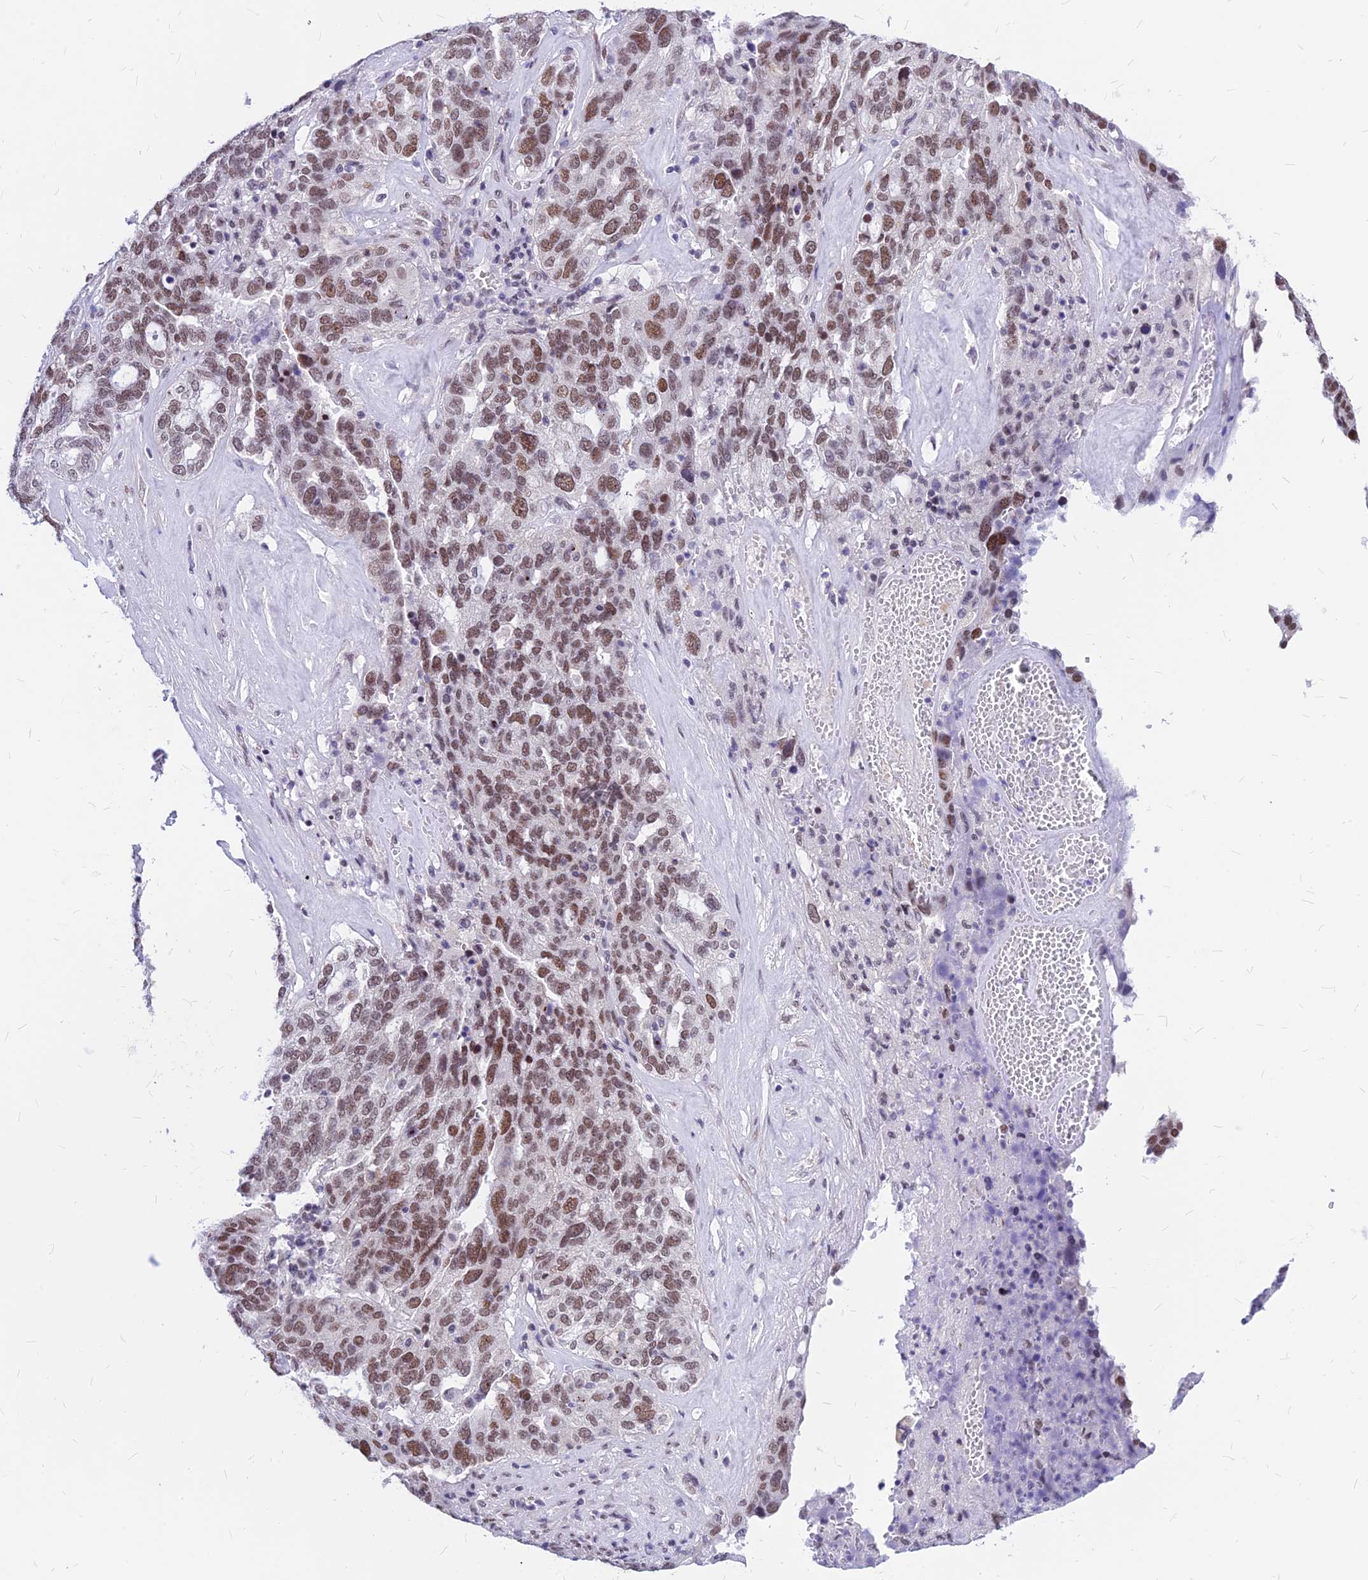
{"staining": {"intensity": "moderate", "quantity": ">75%", "location": "nuclear"}, "tissue": "ovarian cancer", "cell_type": "Tumor cells", "image_type": "cancer", "snomed": [{"axis": "morphology", "description": "Cystadenocarcinoma, serous, NOS"}, {"axis": "topography", "description": "Ovary"}], "caption": "Brown immunohistochemical staining in serous cystadenocarcinoma (ovarian) displays moderate nuclear positivity in about >75% of tumor cells.", "gene": "KCTD13", "patient": {"sex": "female", "age": 59}}